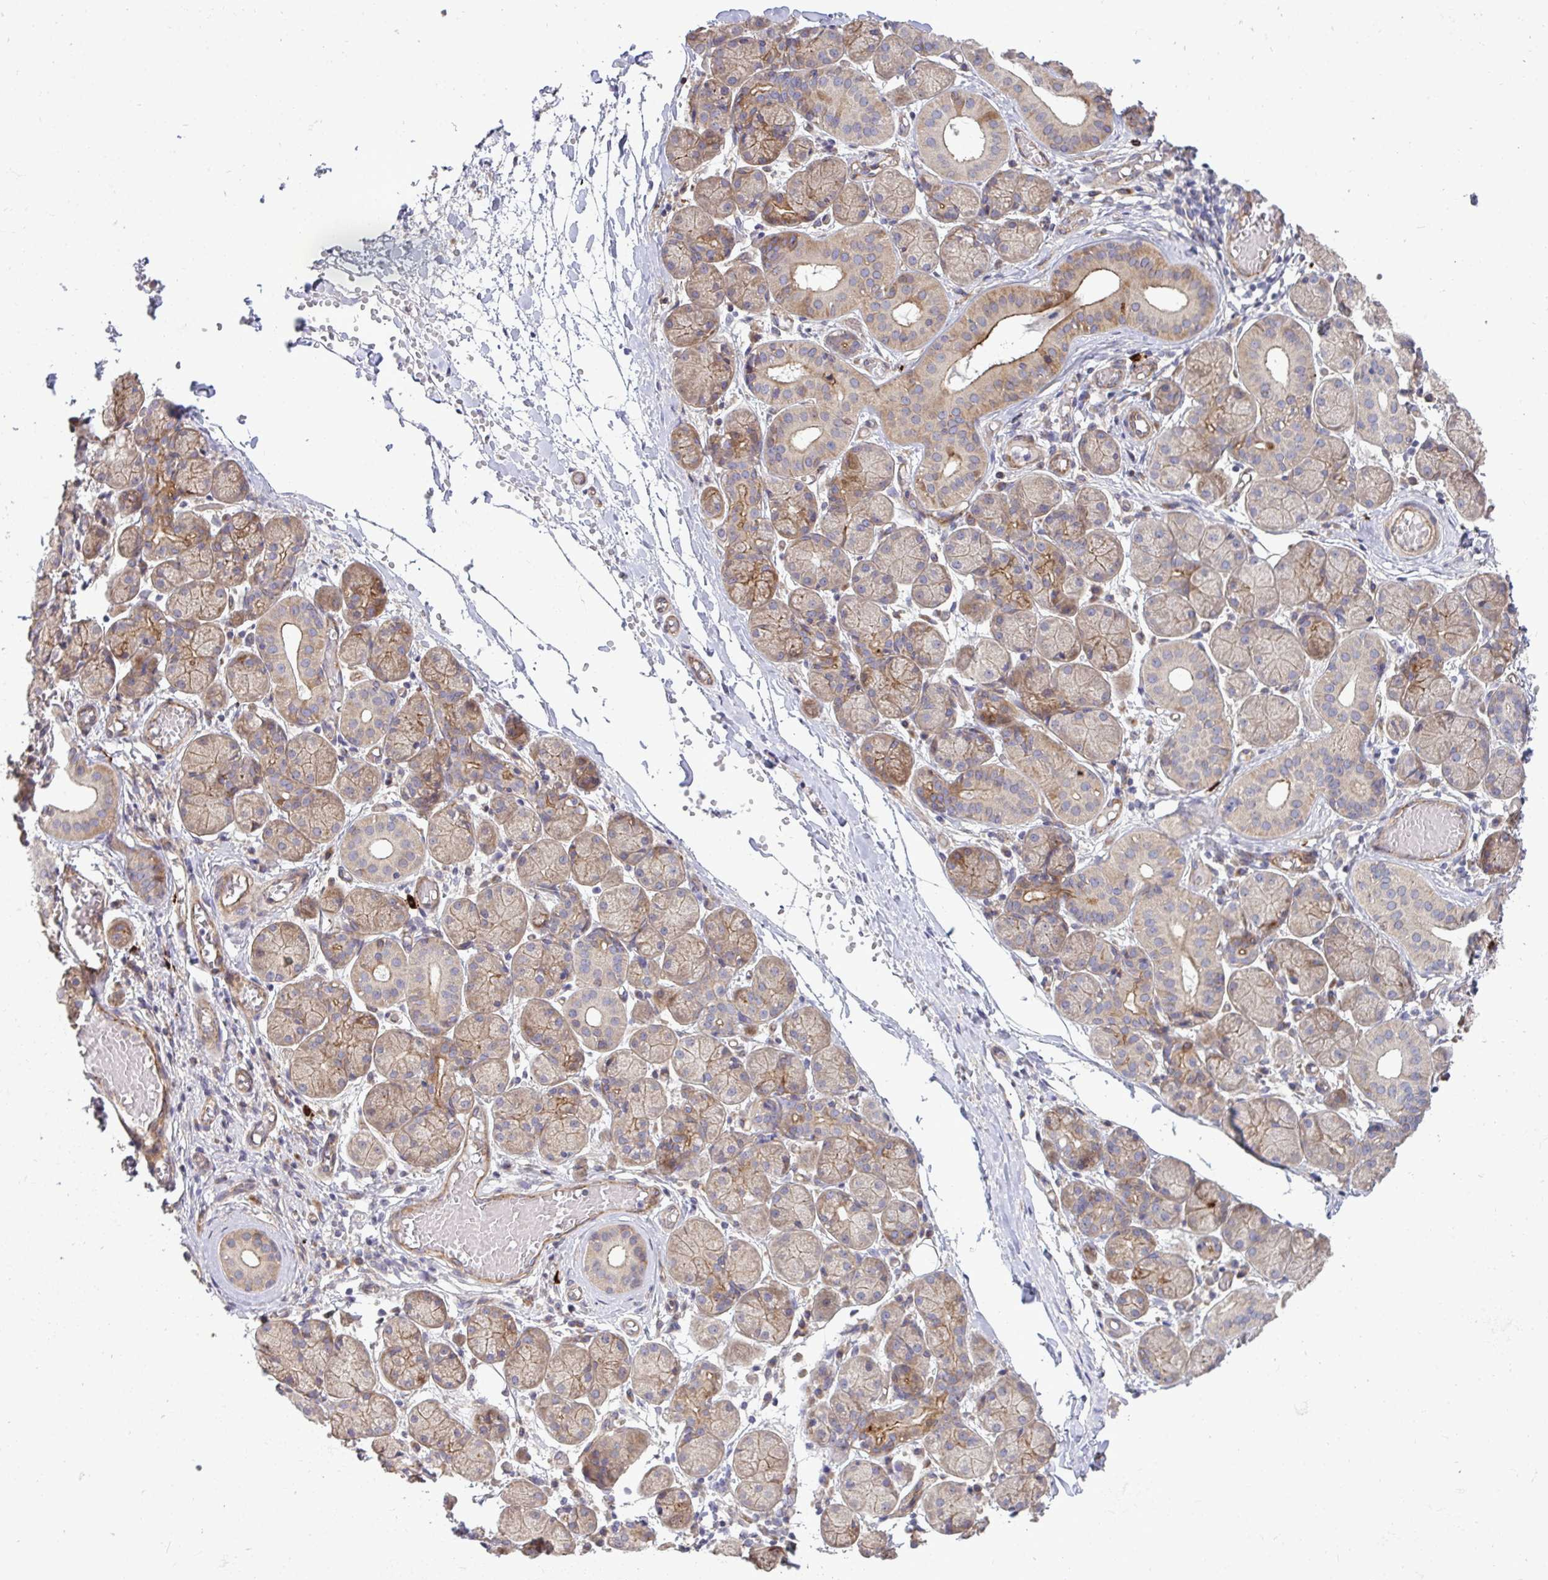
{"staining": {"intensity": "moderate", "quantity": "25%-75%", "location": "cytoplasmic/membranous"}, "tissue": "salivary gland", "cell_type": "Glandular cells", "image_type": "normal", "snomed": [{"axis": "morphology", "description": "Normal tissue, NOS"}, {"axis": "topography", "description": "Salivary gland"}], "caption": "A micrograph showing moderate cytoplasmic/membranous positivity in about 25%-75% of glandular cells in unremarkable salivary gland, as visualized by brown immunohistochemical staining.", "gene": "SH2D1B", "patient": {"sex": "female", "age": 24}}